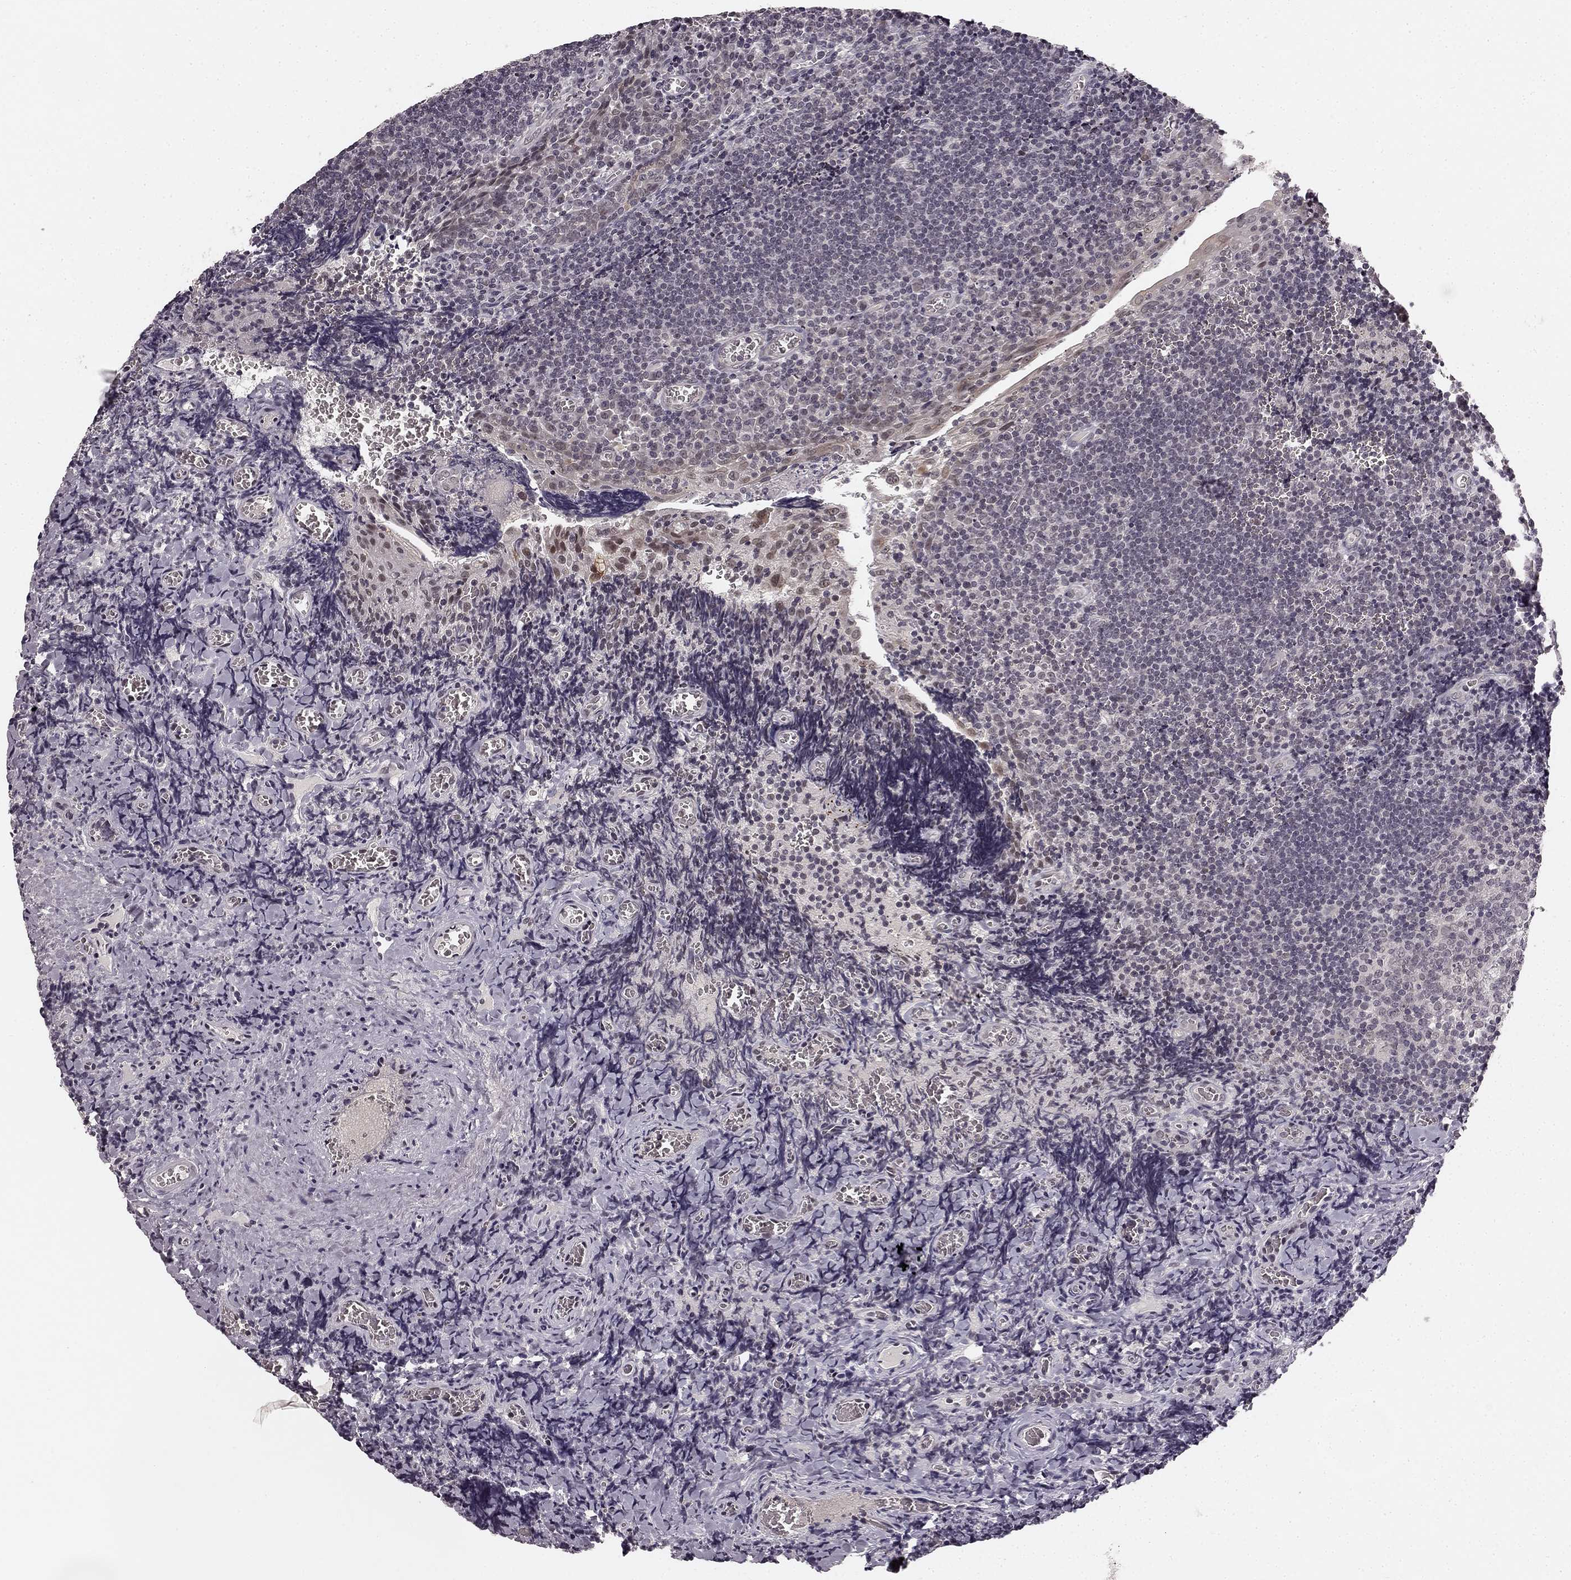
{"staining": {"intensity": "negative", "quantity": "none", "location": "none"}, "tissue": "tonsil", "cell_type": "Germinal center cells", "image_type": "normal", "snomed": [{"axis": "morphology", "description": "Normal tissue, NOS"}, {"axis": "morphology", "description": "Inflammation, NOS"}, {"axis": "topography", "description": "Tonsil"}], "caption": "Protein analysis of benign tonsil shows no significant staining in germinal center cells. (DAB immunohistochemistry with hematoxylin counter stain).", "gene": "HCN4", "patient": {"sex": "female", "age": 31}}